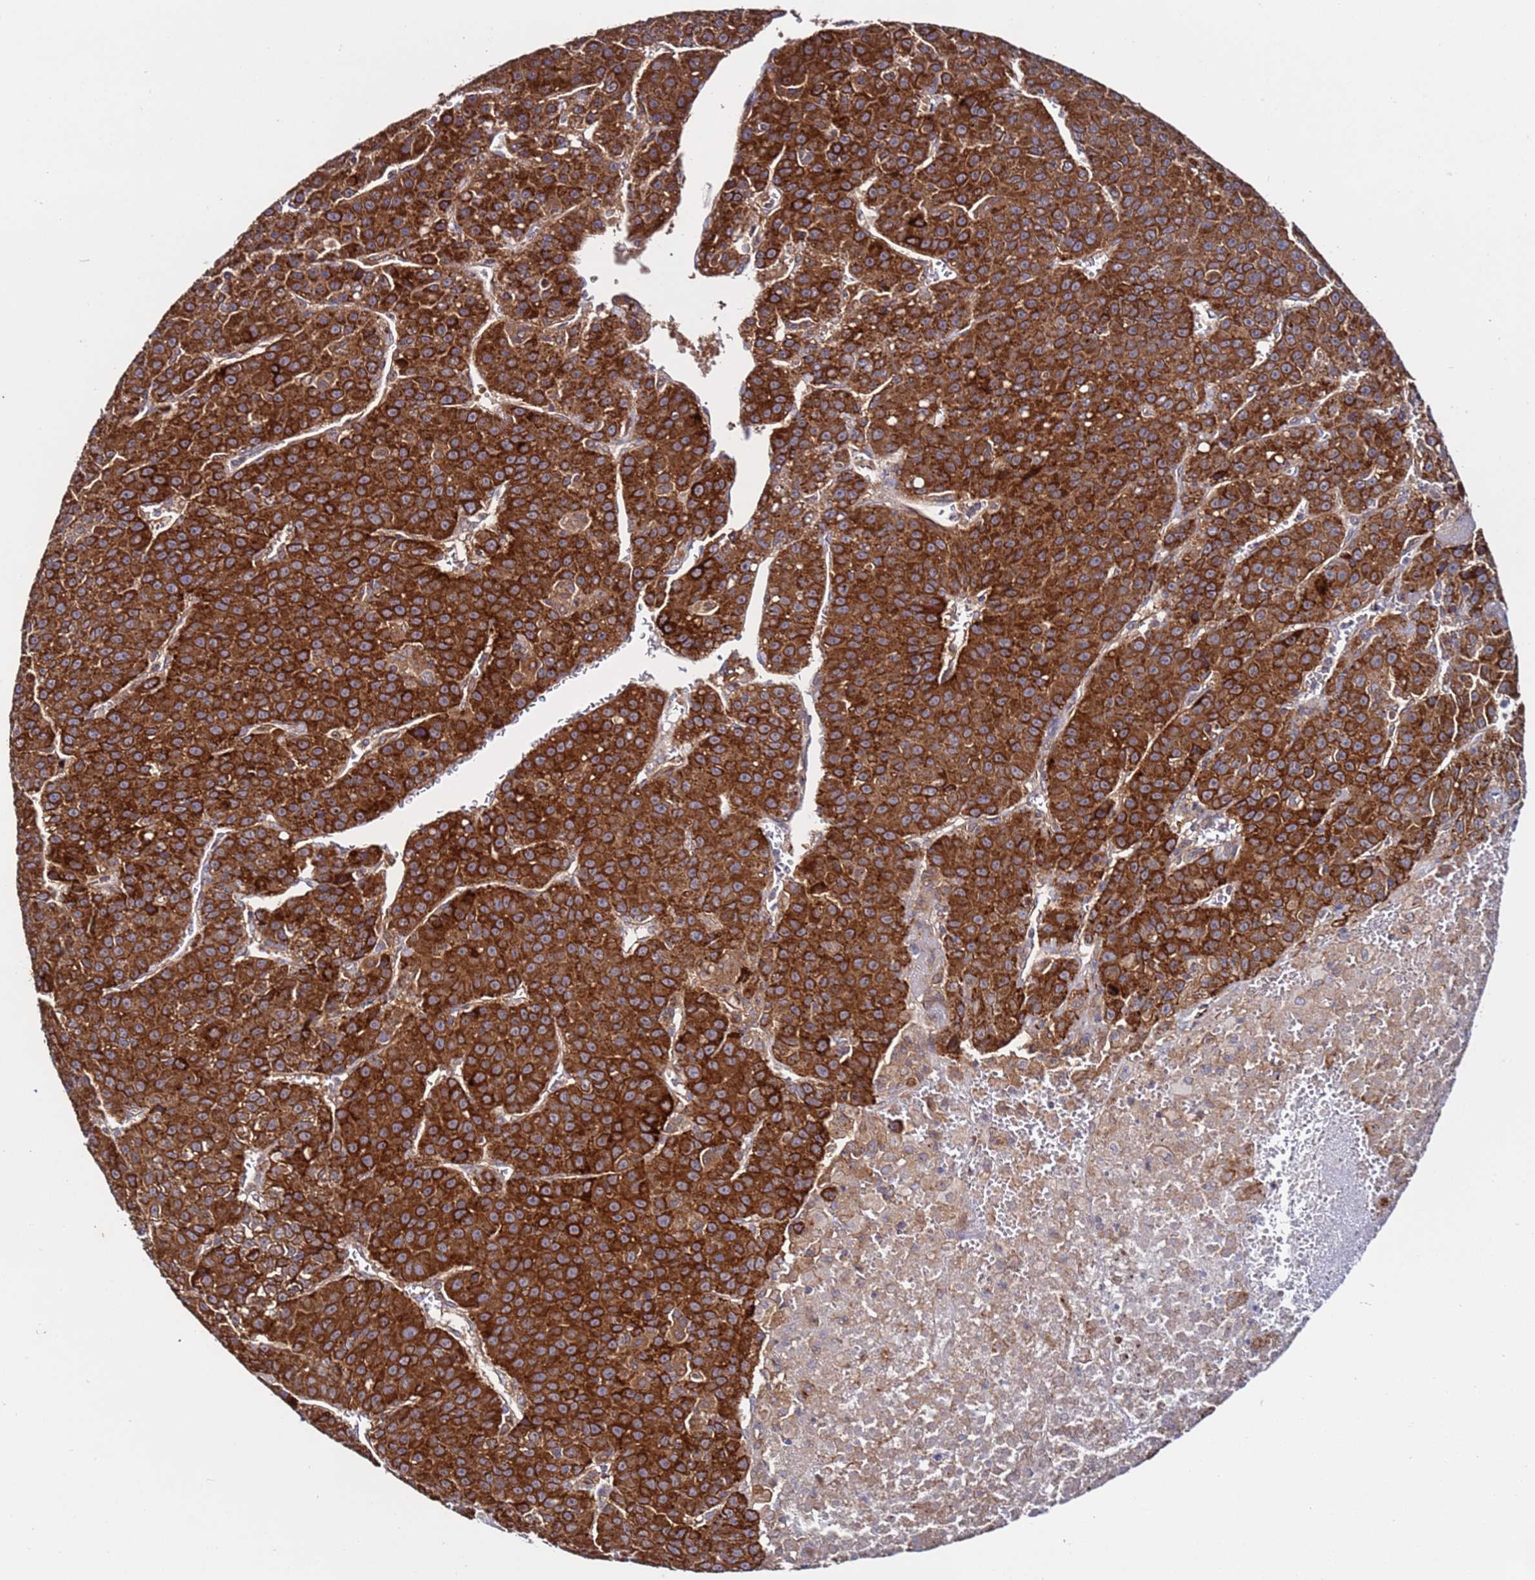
{"staining": {"intensity": "strong", "quantity": ">75%", "location": "cytoplasmic/membranous"}, "tissue": "liver cancer", "cell_type": "Tumor cells", "image_type": "cancer", "snomed": [{"axis": "morphology", "description": "Carcinoma, Hepatocellular, NOS"}, {"axis": "topography", "description": "Liver"}], "caption": "A micrograph of liver hepatocellular carcinoma stained for a protein shows strong cytoplasmic/membranous brown staining in tumor cells.", "gene": "TMEM176B", "patient": {"sex": "female", "age": 53}}